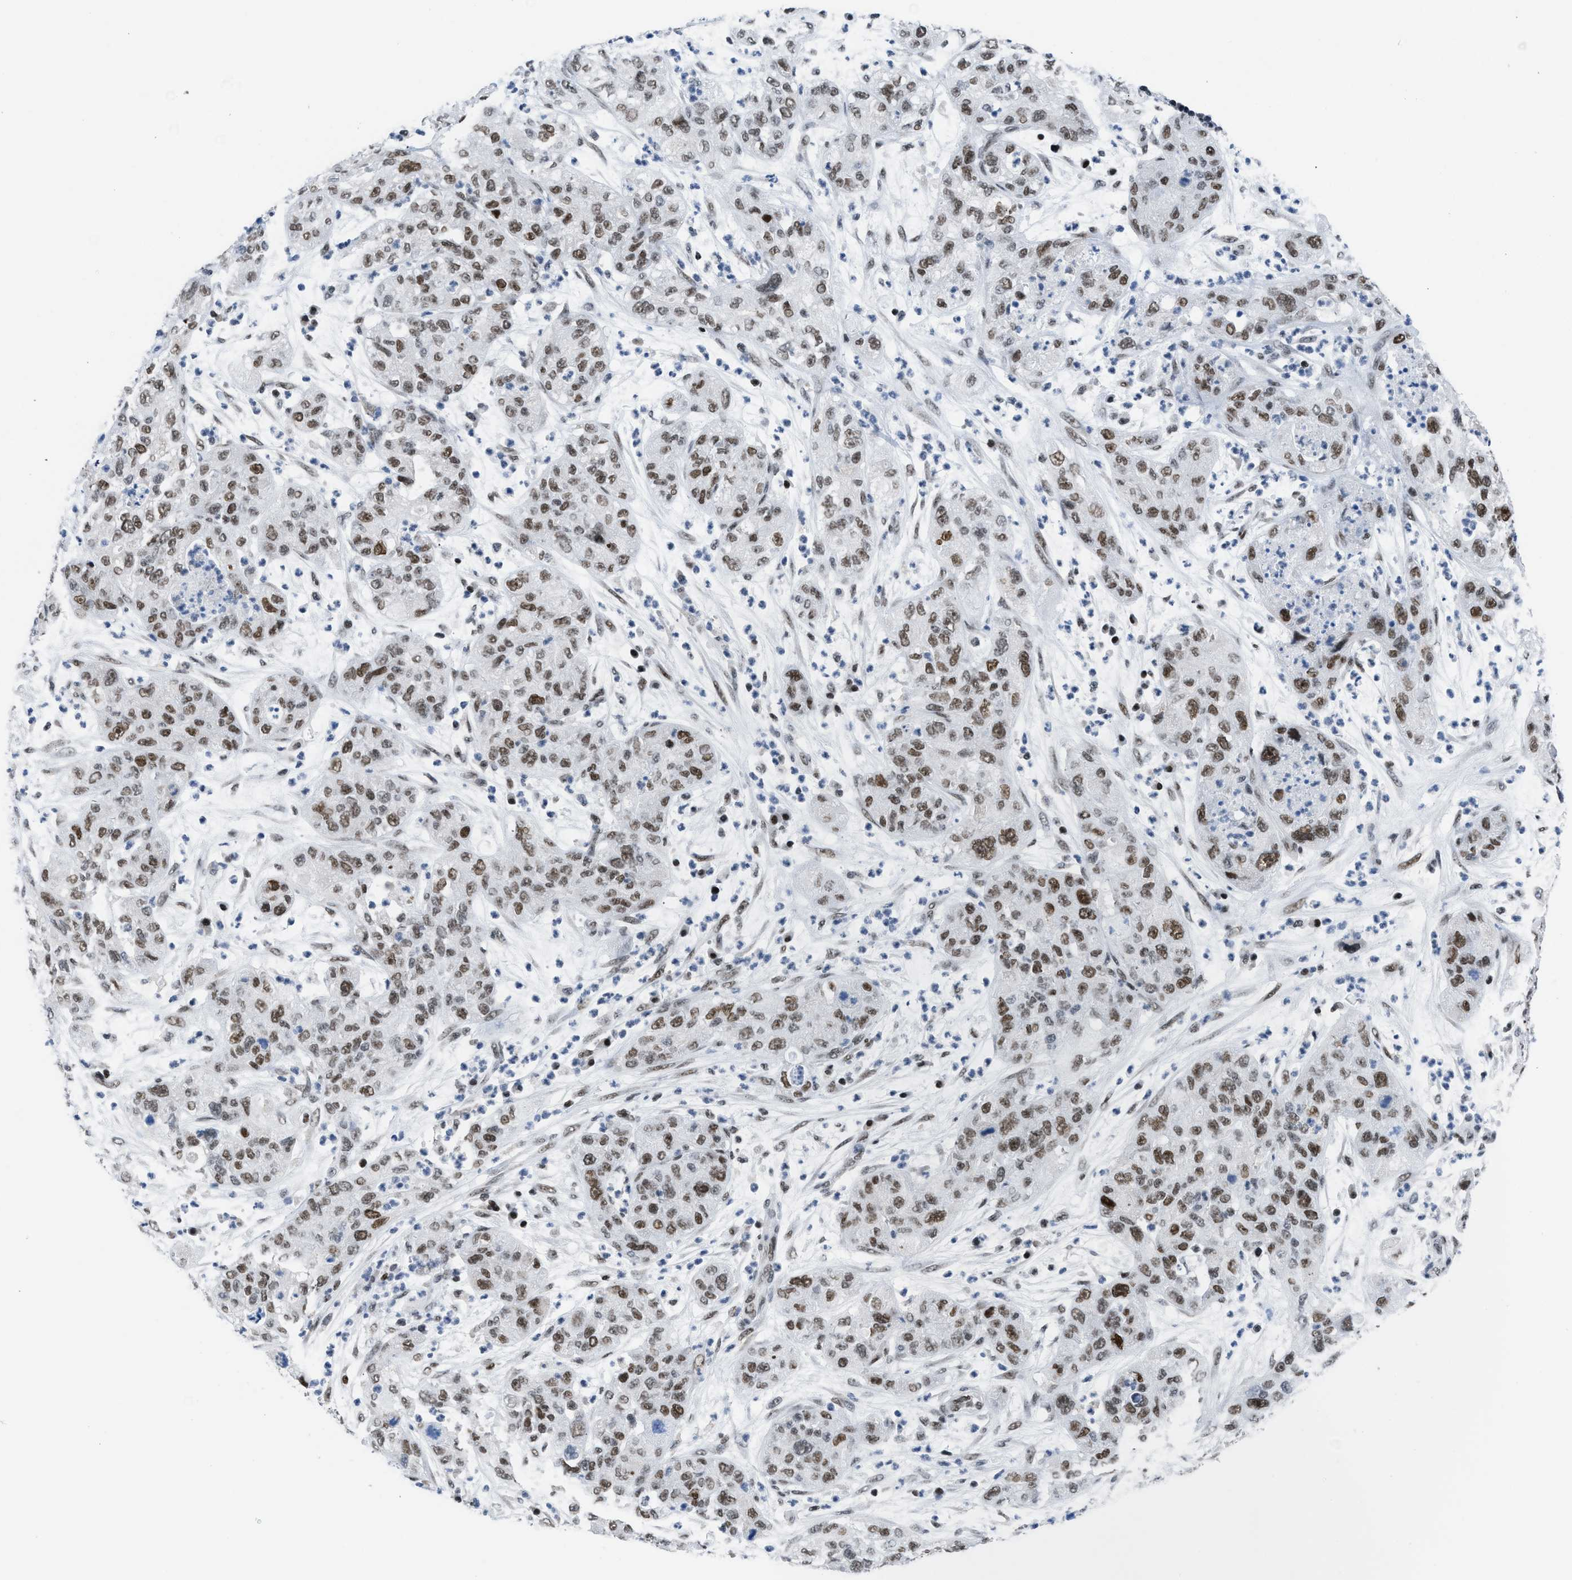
{"staining": {"intensity": "moderate", "quantity": ">75%", "location": "nuclear"}, "tissue": "pancreatic cancer", "cell_type": "Tumor cells", "image_type": "cancer", "snomed": [{"axis": "morphology", "description": "Adenocarcinoma, NOS"}, {"axis": "topography", "description": "Pancreas"}], "caption": "High-magnification brightfield microscopy of adenocarcinoma (pancreatic) stained with DAB (3,3'-diaminobenzidine) (brown) and counterstained with hematoxylin (blue). tumor cells exhibit moderate nuclear staining is identified in approximately>75% of cells.", "gene": "TERF2IP", "patient": {"sex": "female", "age": 78}}